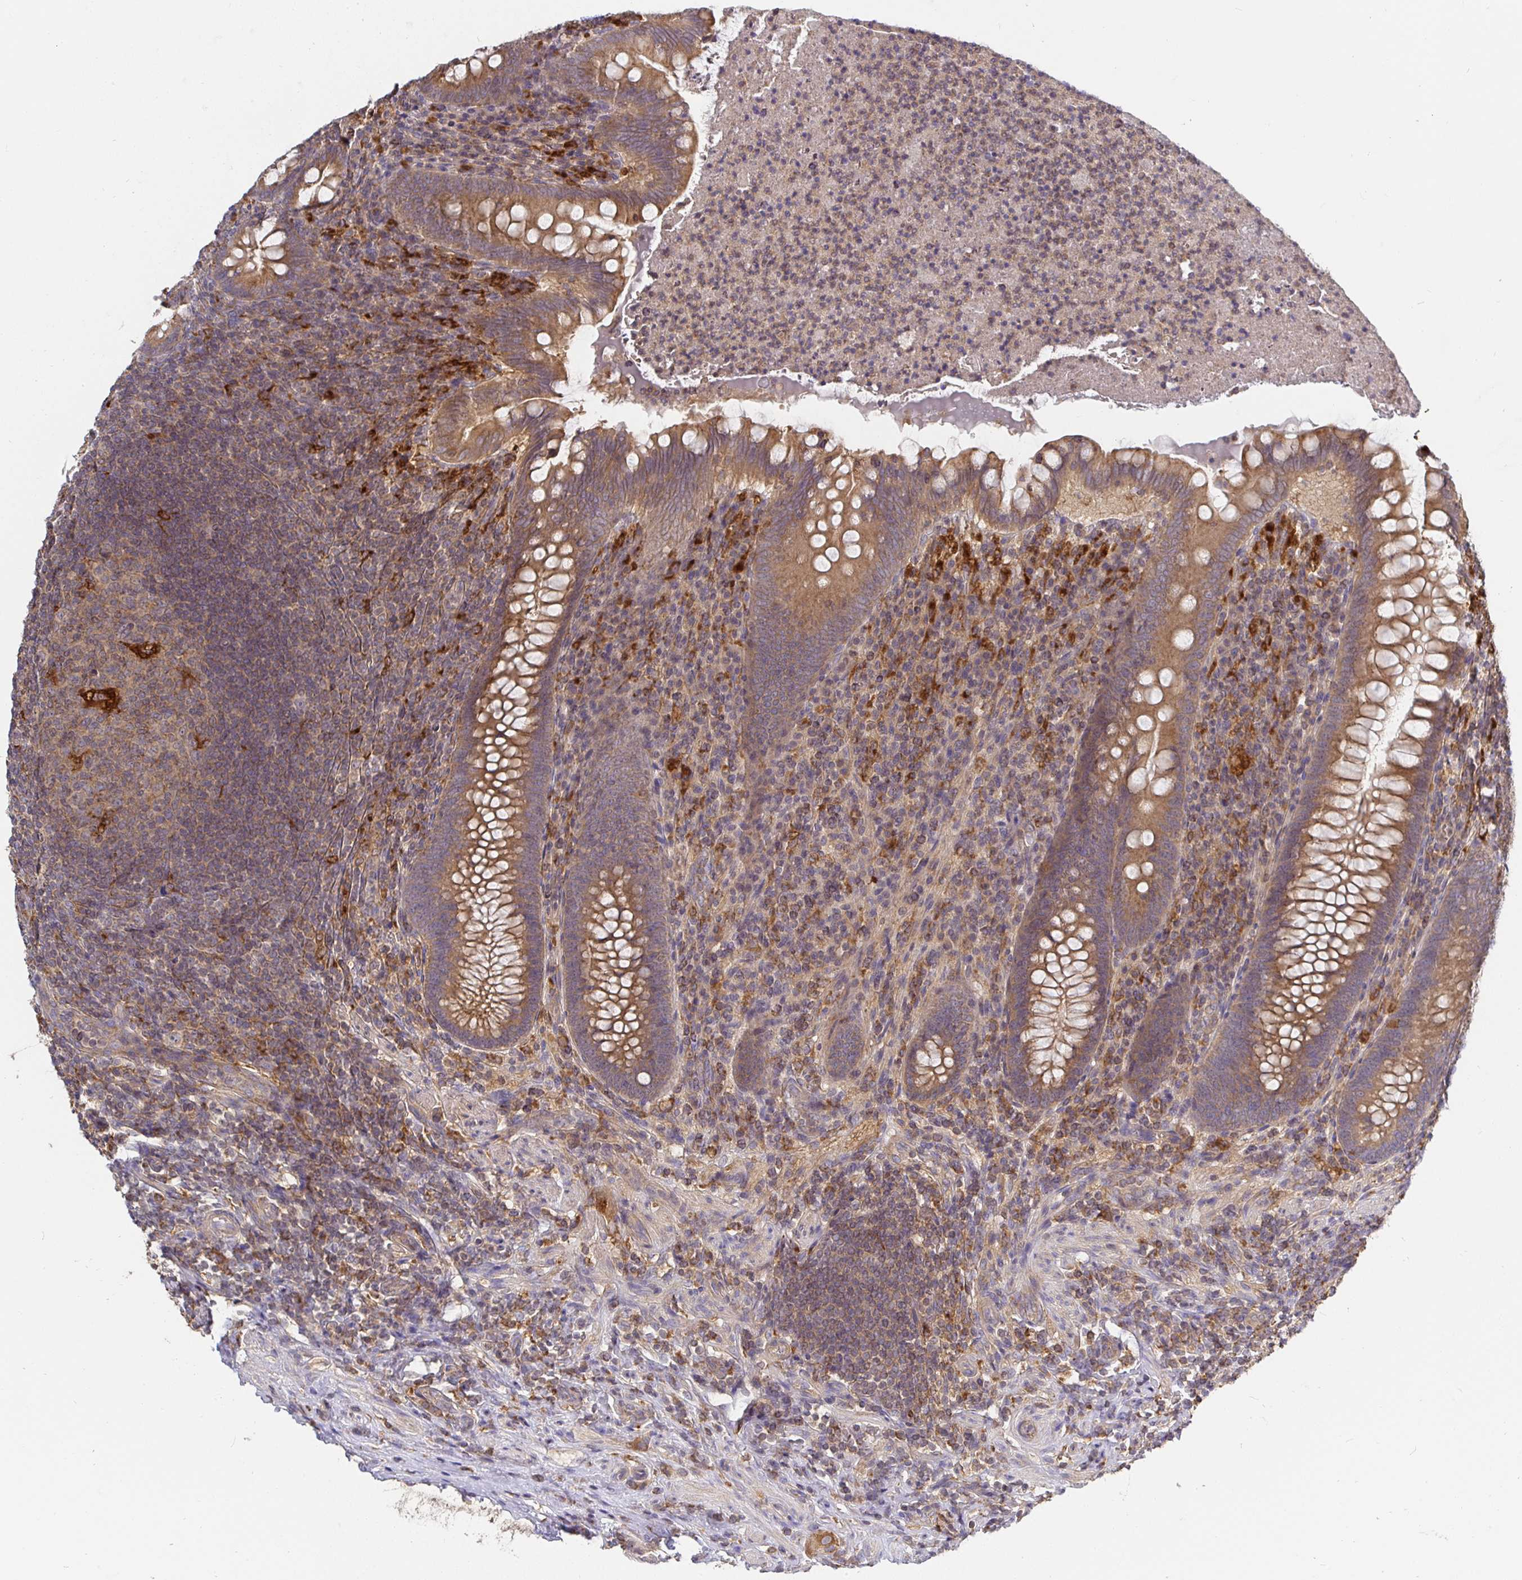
{"staining": {"intensity": "moderate", "quantity": ">75%", "location": "cytoplasmic/membranous"}, "tissue": "appendix", "cell_type": "Glandular cells", "image_type": "normal", "snomed": [{"axis": "morphology", "description": "Normal tissue, NOS"}, {"axis": "topography", "description": "Appendix"}], "caption": "Appendix stained with DAB immunohistochemistry displays medium levels of moderate cytoplasmic/membranous positivity in about >75% of glandular cells. (brown staining indicates protein expression, while blue staining denotes nuclei).", "gene": "ATP6V1F", "patient": {"sex": "male", "age": 47}}